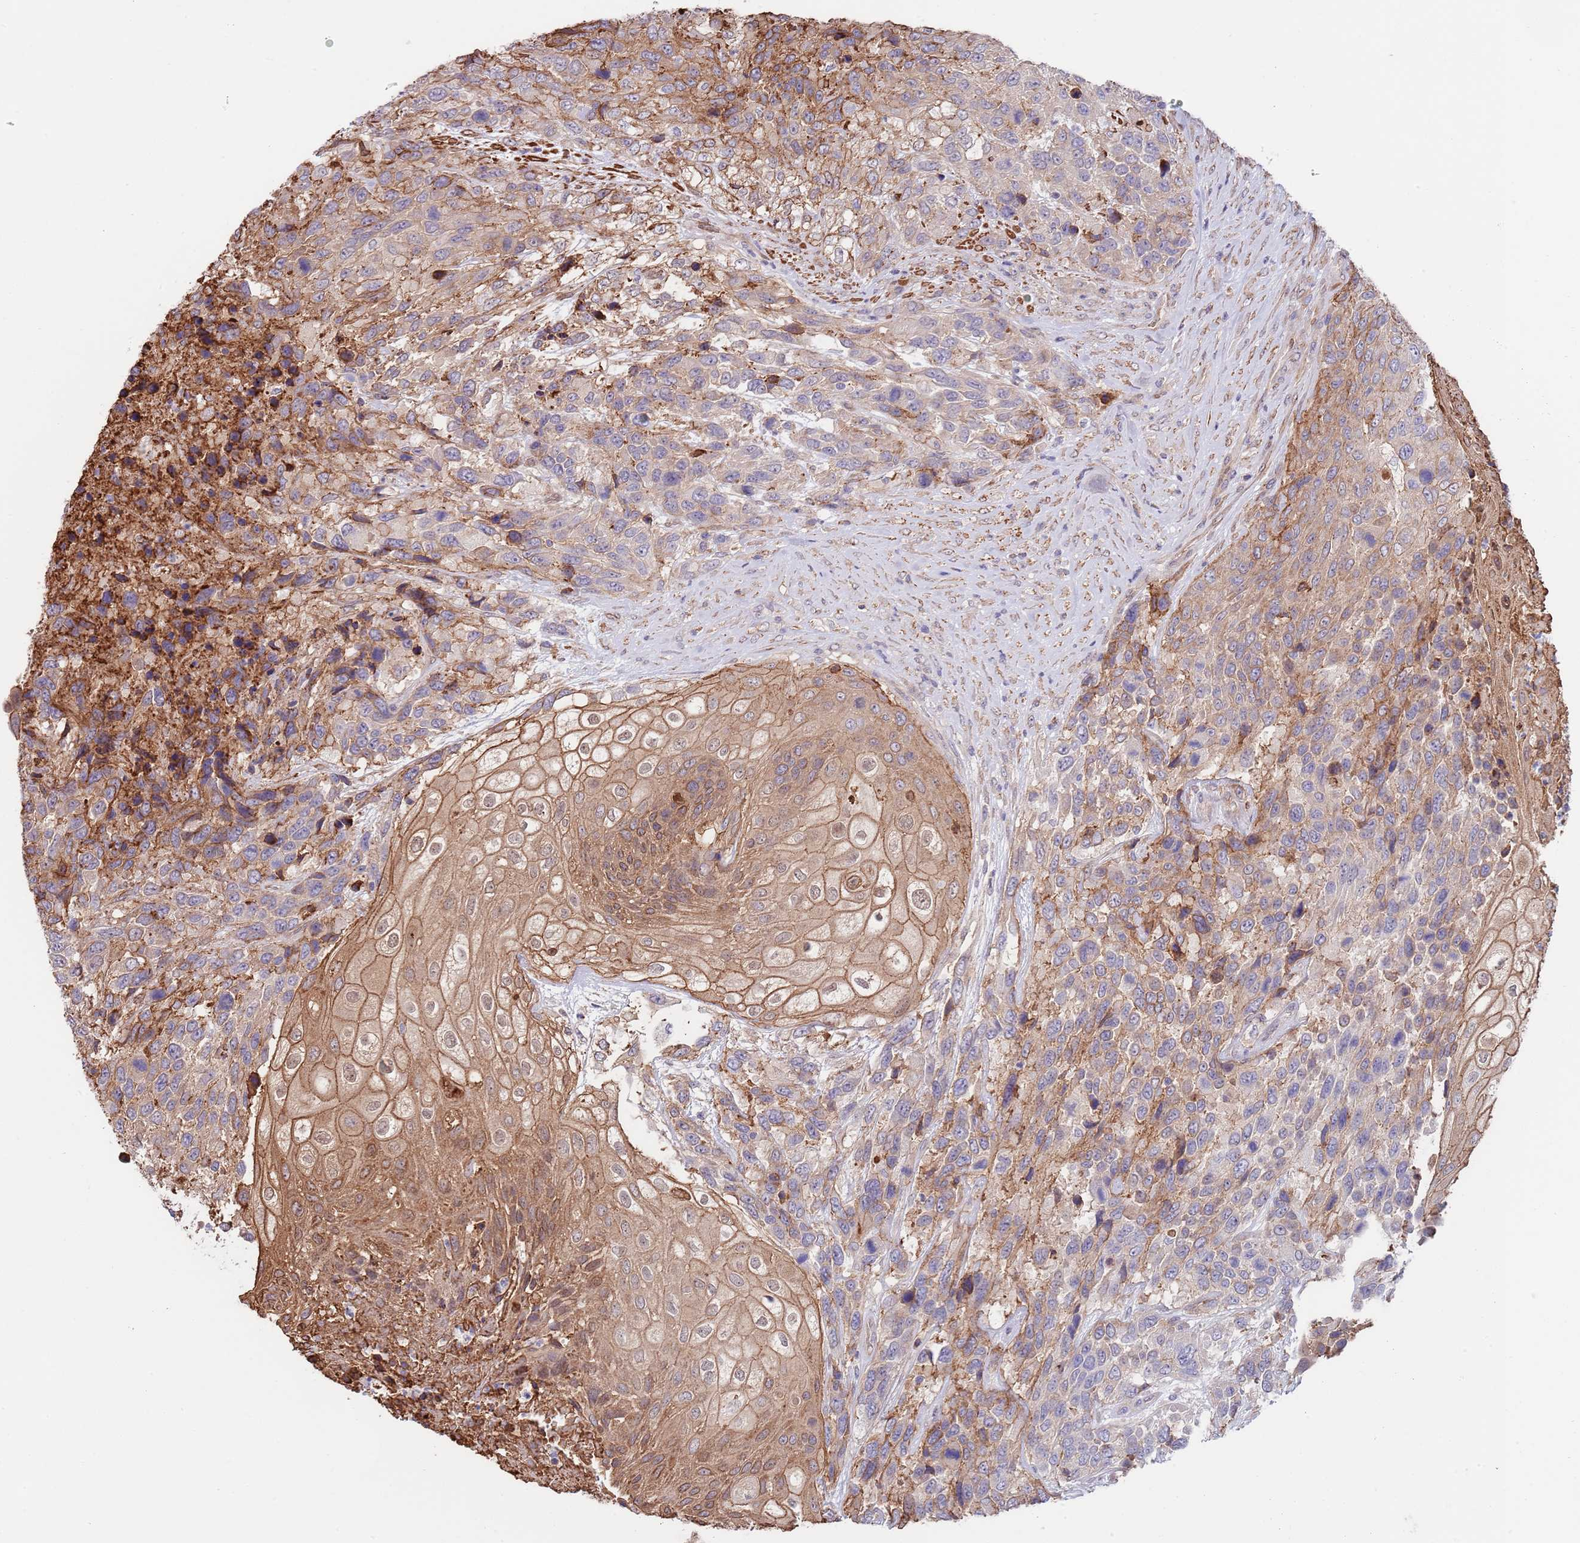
{"staining": {"intensity": "moderate", "quantity": ">75%", "location": "cytoplasmic/membranous"}, "tissue": "urothelial cancer", "cell_type": "Tumor cells", "image_type": "cancer", "snomed": [{"axis": "morphology", "description": "Urothelial carcinoma, High grade"}, {"axis": "topography", "description": "Urinary bladder"}], "caption": "Tumor cells exhibit medium levels of moderate cytoplasmic/membranous staining in about >75% of cells in high-grade urothelial carcinoma. (IHC, brightfield microscopy, high magnification).", "gene": "BPNT1", "patient": {"sex": "female", "age": 70}}